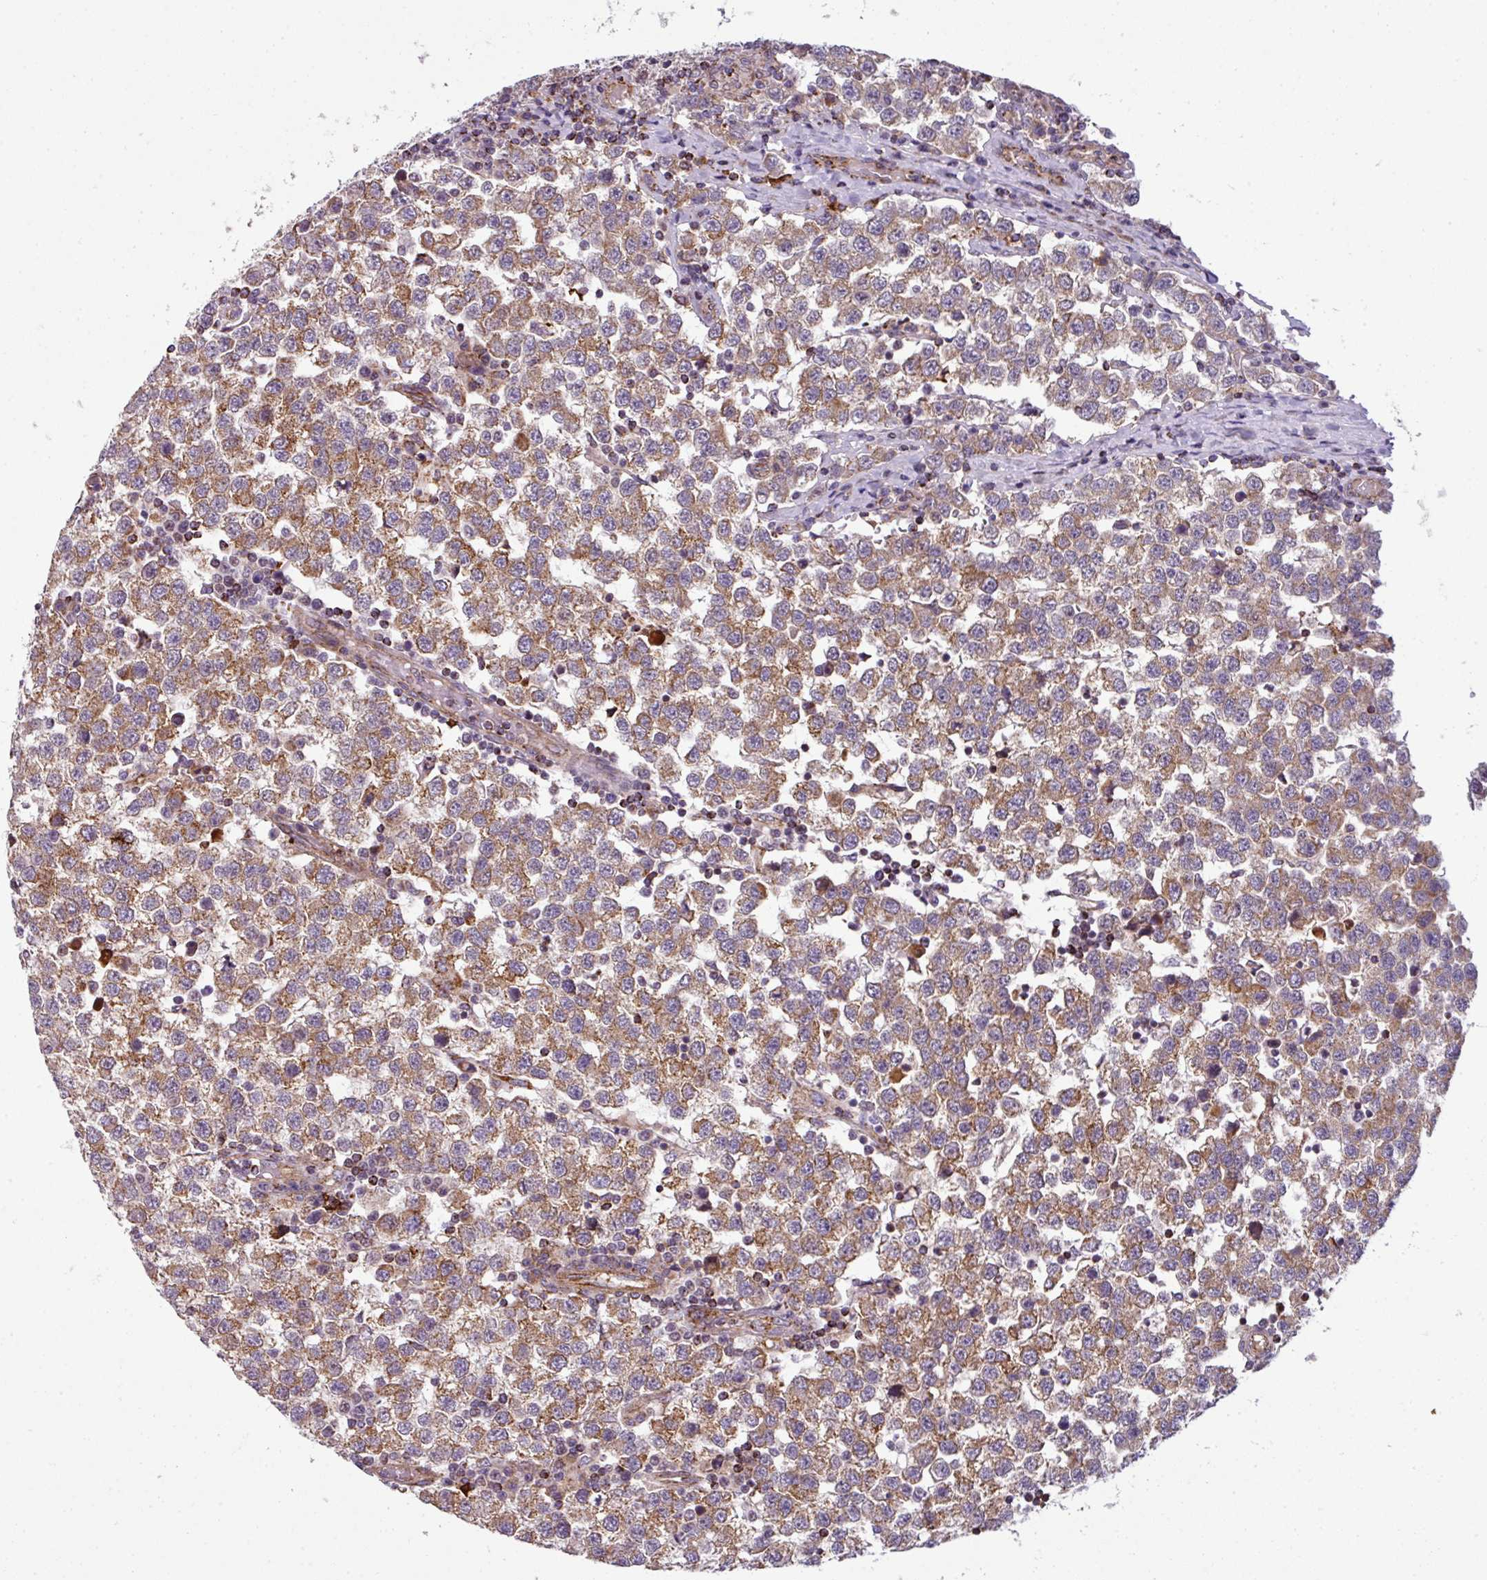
{"staining": {"intensity": "moderate", "quantity": ">75%", "location": "cytoplasmic/membranous"}, "tissue": "testis cancer", "cell_type": "Tumor cells", "image_type": "cancer", "snomed": [{"axis": "morphology", "description": "Seminoma, NOS"}, {"axis": "topography", "description": "Testis"}], "caption": "High-power microscopy captured an IHC histopathology image of testis seminoma, revealing moderate cytoplasmic/membranous staining in approximately >75% of tumor cells.", "gene": "PRELID3B", "patient": {"sex": "male", "age": 34}}